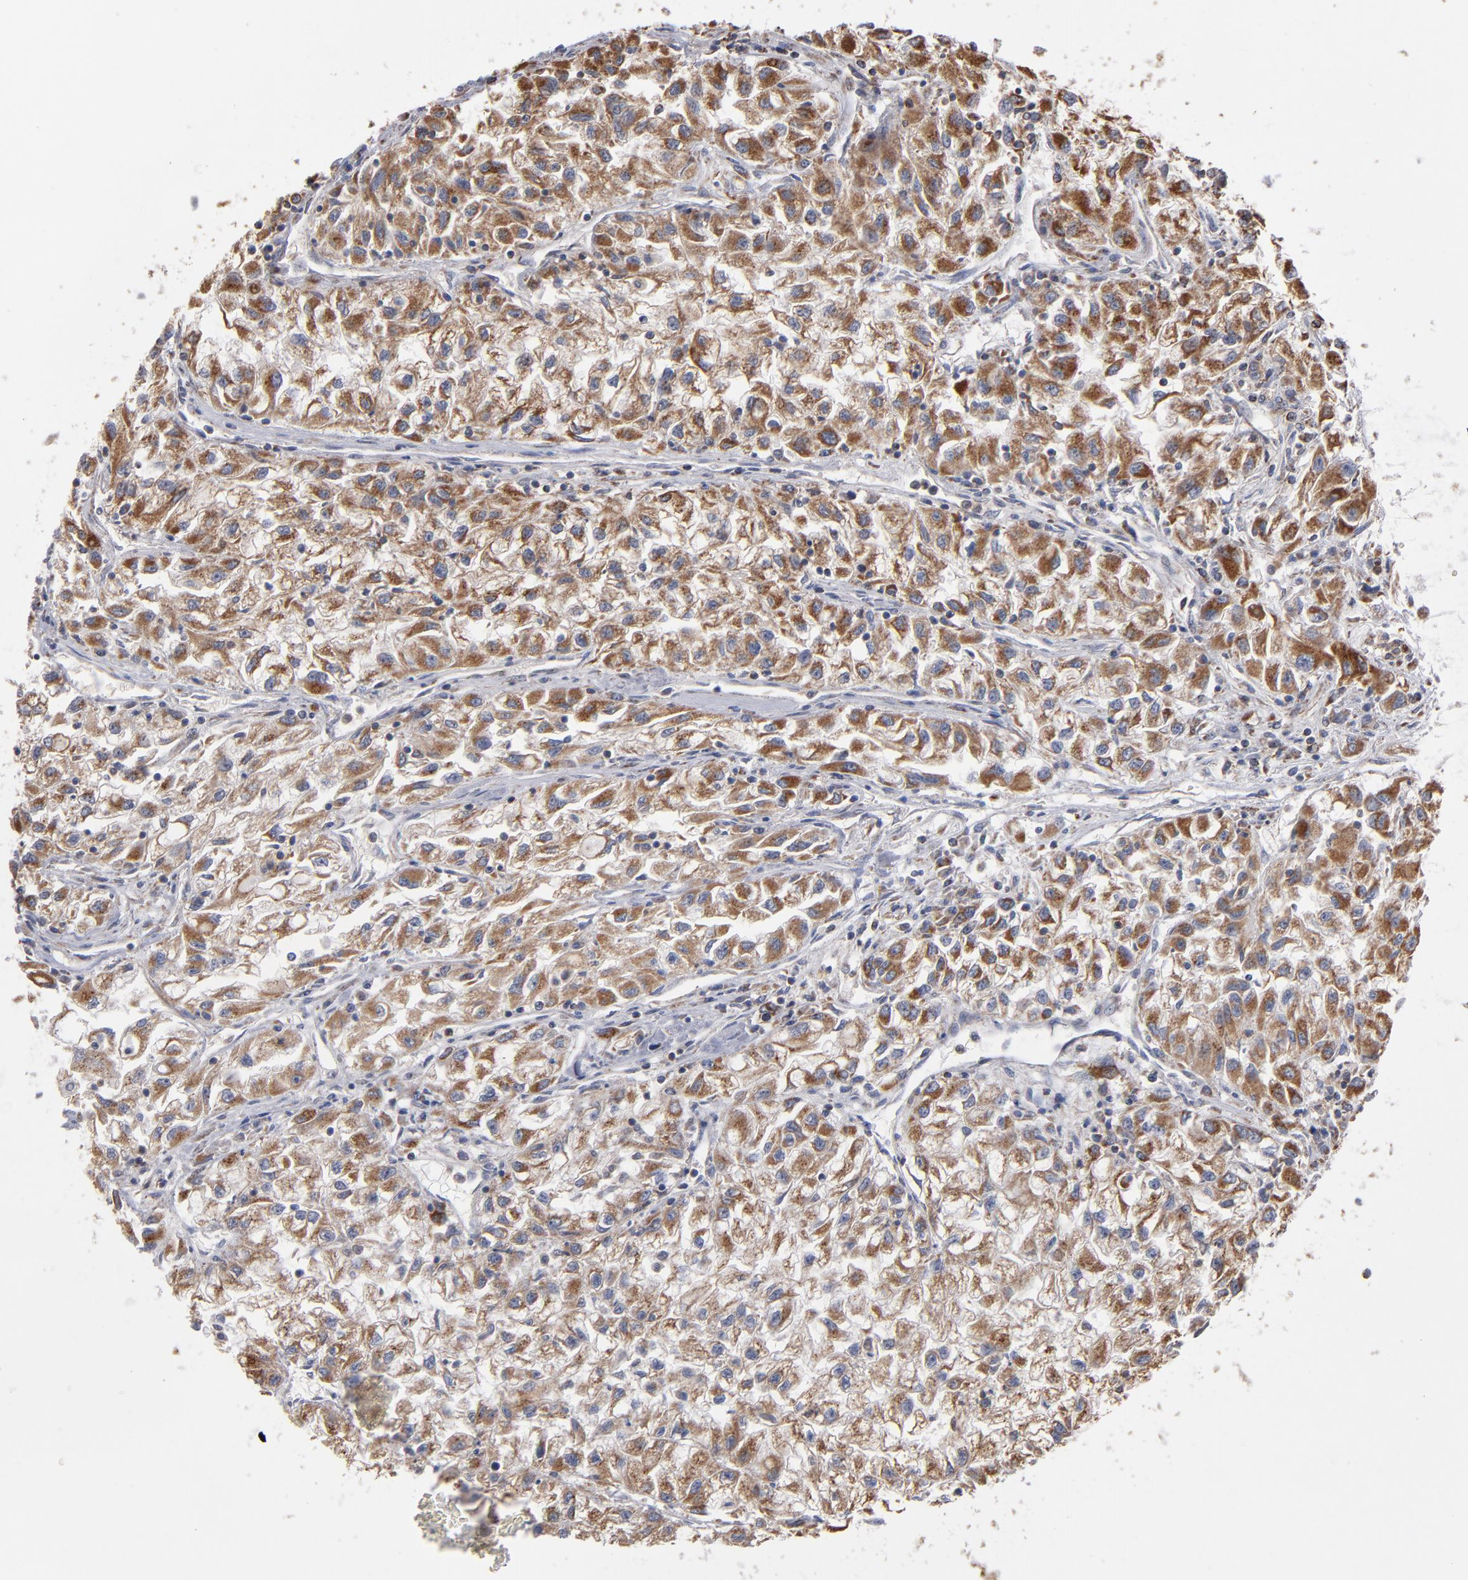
{"staining": {"intensity": "moderate", "quantity": ">75%", "location": "cytoplasmic/membranous"}, "tissue": "renal cancer", "cell_type": "Tumor cells", "image_type": "cancer", "snomed": [{"axis": "morphology", "description": "Adenocarcinoma, NOS"}, {"axis": "topography", "description": "Kidney"}], "caption": "The histopathology image demonstrates staining of renal cancer (adenocarcinoma), revealing moderate cytoplasmic/membranous protein positivity (brown color) within tumor cells.", "gene": "MIPOL1", "patient": {"sex": "male", "age": 59}}